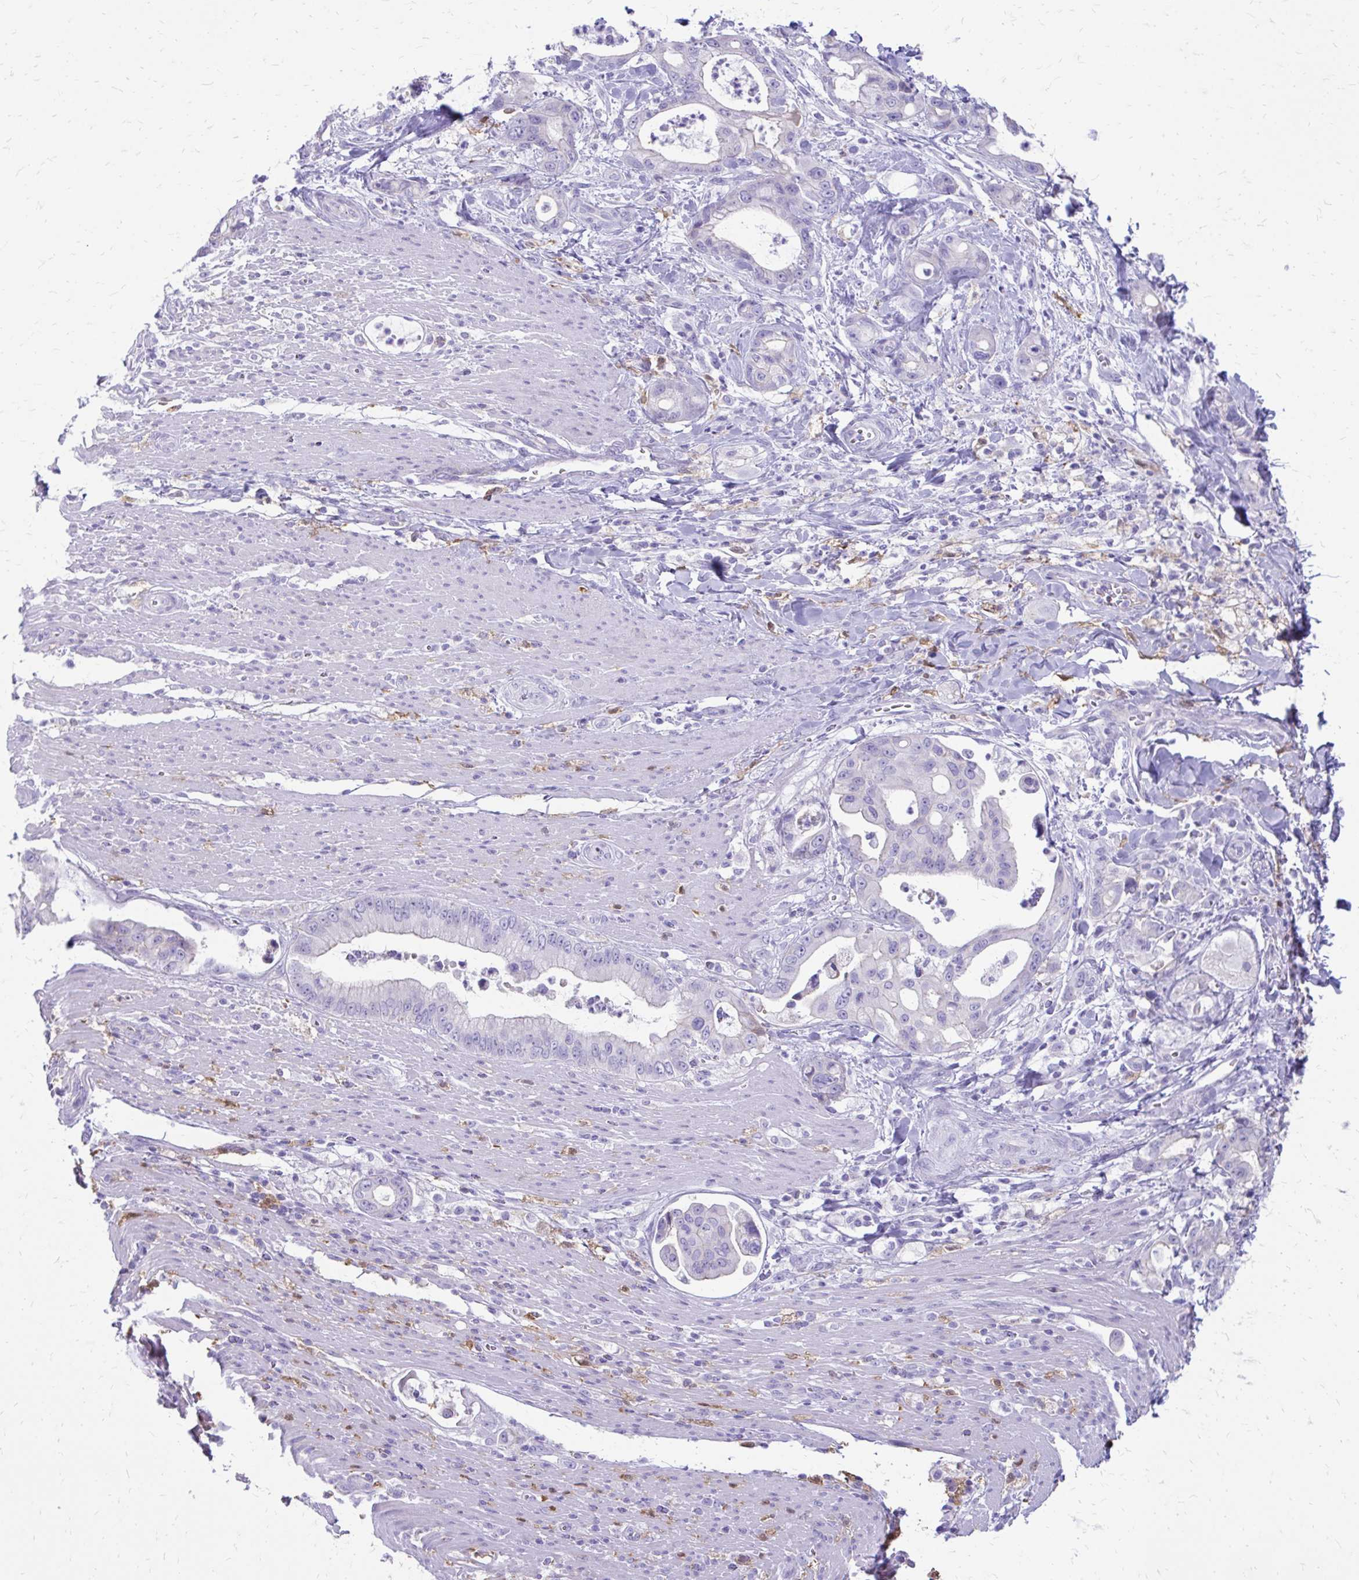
{"staining": {"intensity": "negative", "quantity": "none", "location": "none"}, "tissue": "pancreatic cancer", "cell_type": "Tumor cells", "image_type": "cancer", "snomed": [{"axis": "morphology", "description": "Adenocarcinoma, NOS"}, {"axis": "topography", "description": "Pancreas"}], "caption": "Pancreatic cancer was stained to show a protein in brown. There is no significant positivity in tumor cells. (DAB immunohistochemistry (IHC) with hematoxylin counter stain).", "gene": "SIGLEC11", "patient": {"sex": "male", "age": 68}}